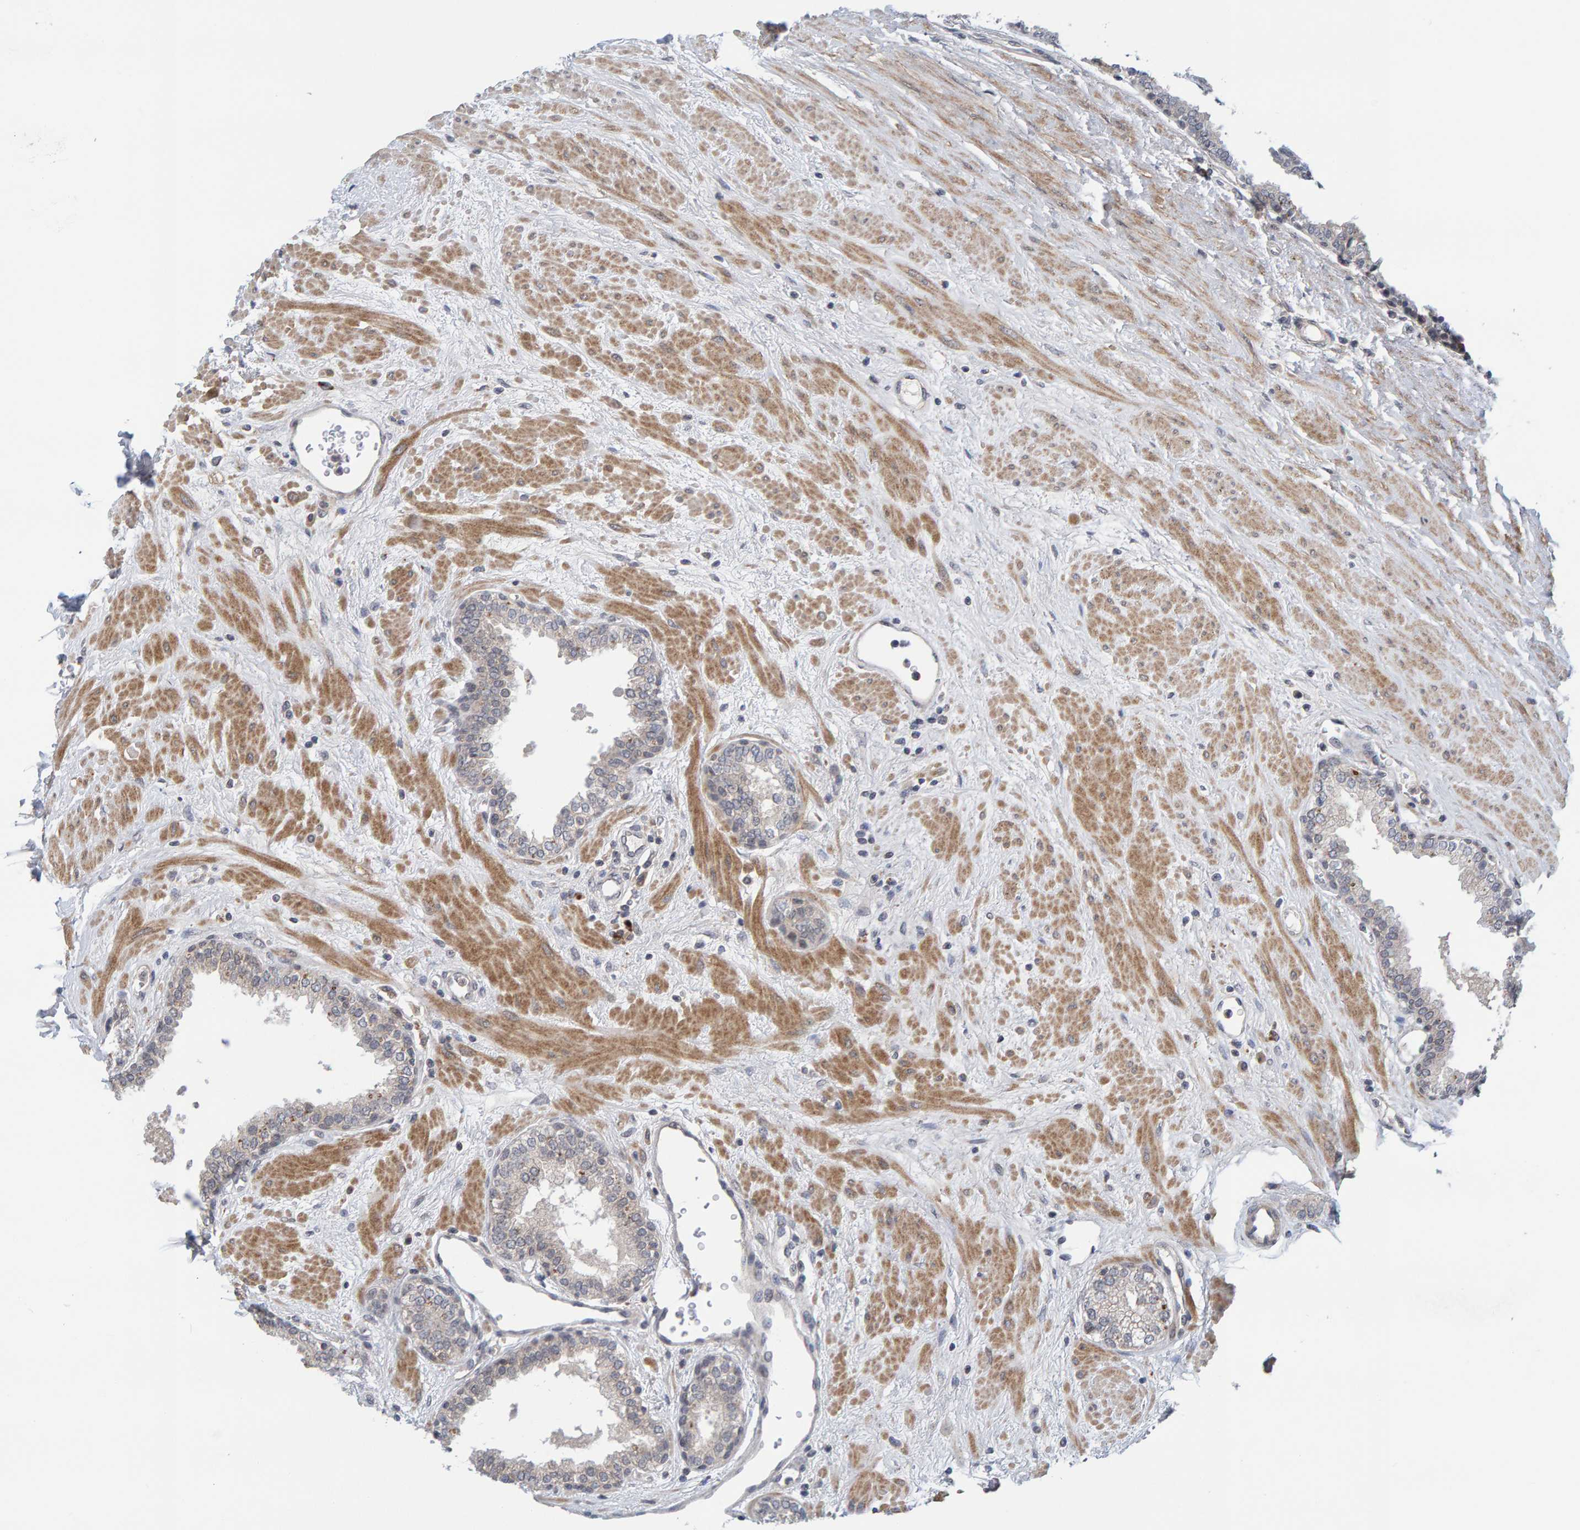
{"staining": {"intensity": "negative", "quantity": "none", "location": "none"}, "tissue": "prostate", "cell_type": "Glandular cells", "image_type": "normal", "snomed": [{"axis": "morphology", "description": "Normal tissue, NOS"}, {"axis": "topography", "description": "Prostate"}], "caption": "The immunohistochemistry micrograph has no significant staining in glandular cells of prostate.", "gene": "CDH2", "patient": {"sex": "male", "age": 51}}